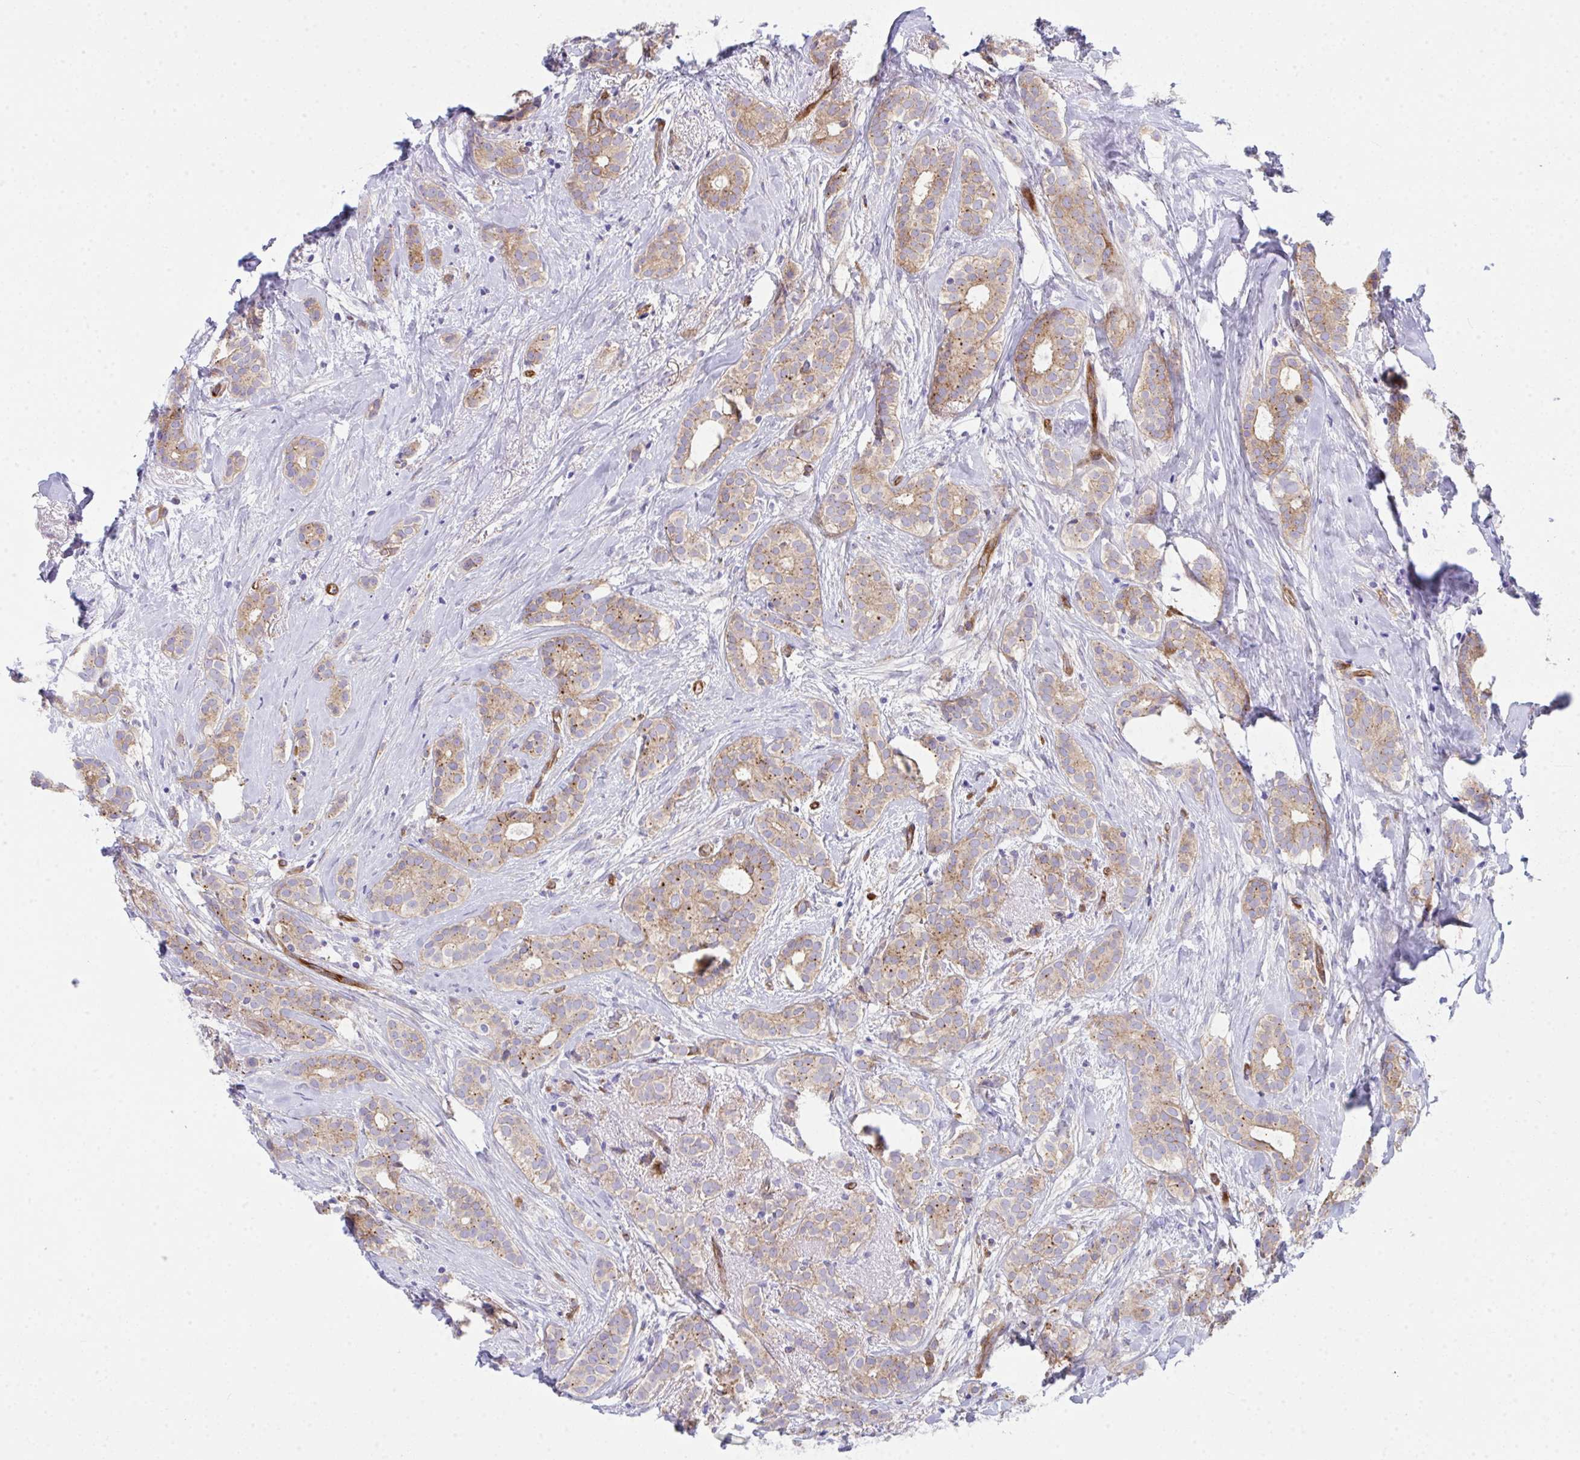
{"staining": {"intensity": "moderate", "quantity": "25%-75%", "location": "cytoplasmic/membranous"}, "tissue": "breast cancer", "cell_type": "Tumor cells", "image_type": "cancer", "snomed": [{"axis": "morphology", "description": "Duct carcinoma"}, {"axis": "topography", "description": "Breast"}], "caption": "DAB immunohistochemical staining of breast infiltrating ductal carcinoma shows moderate cytoplasmic/membranous protein expression in approximately 25%-75% of tumor cells.", "gene": "GAB1", "patient": {"sex": "female", "age": 65}}